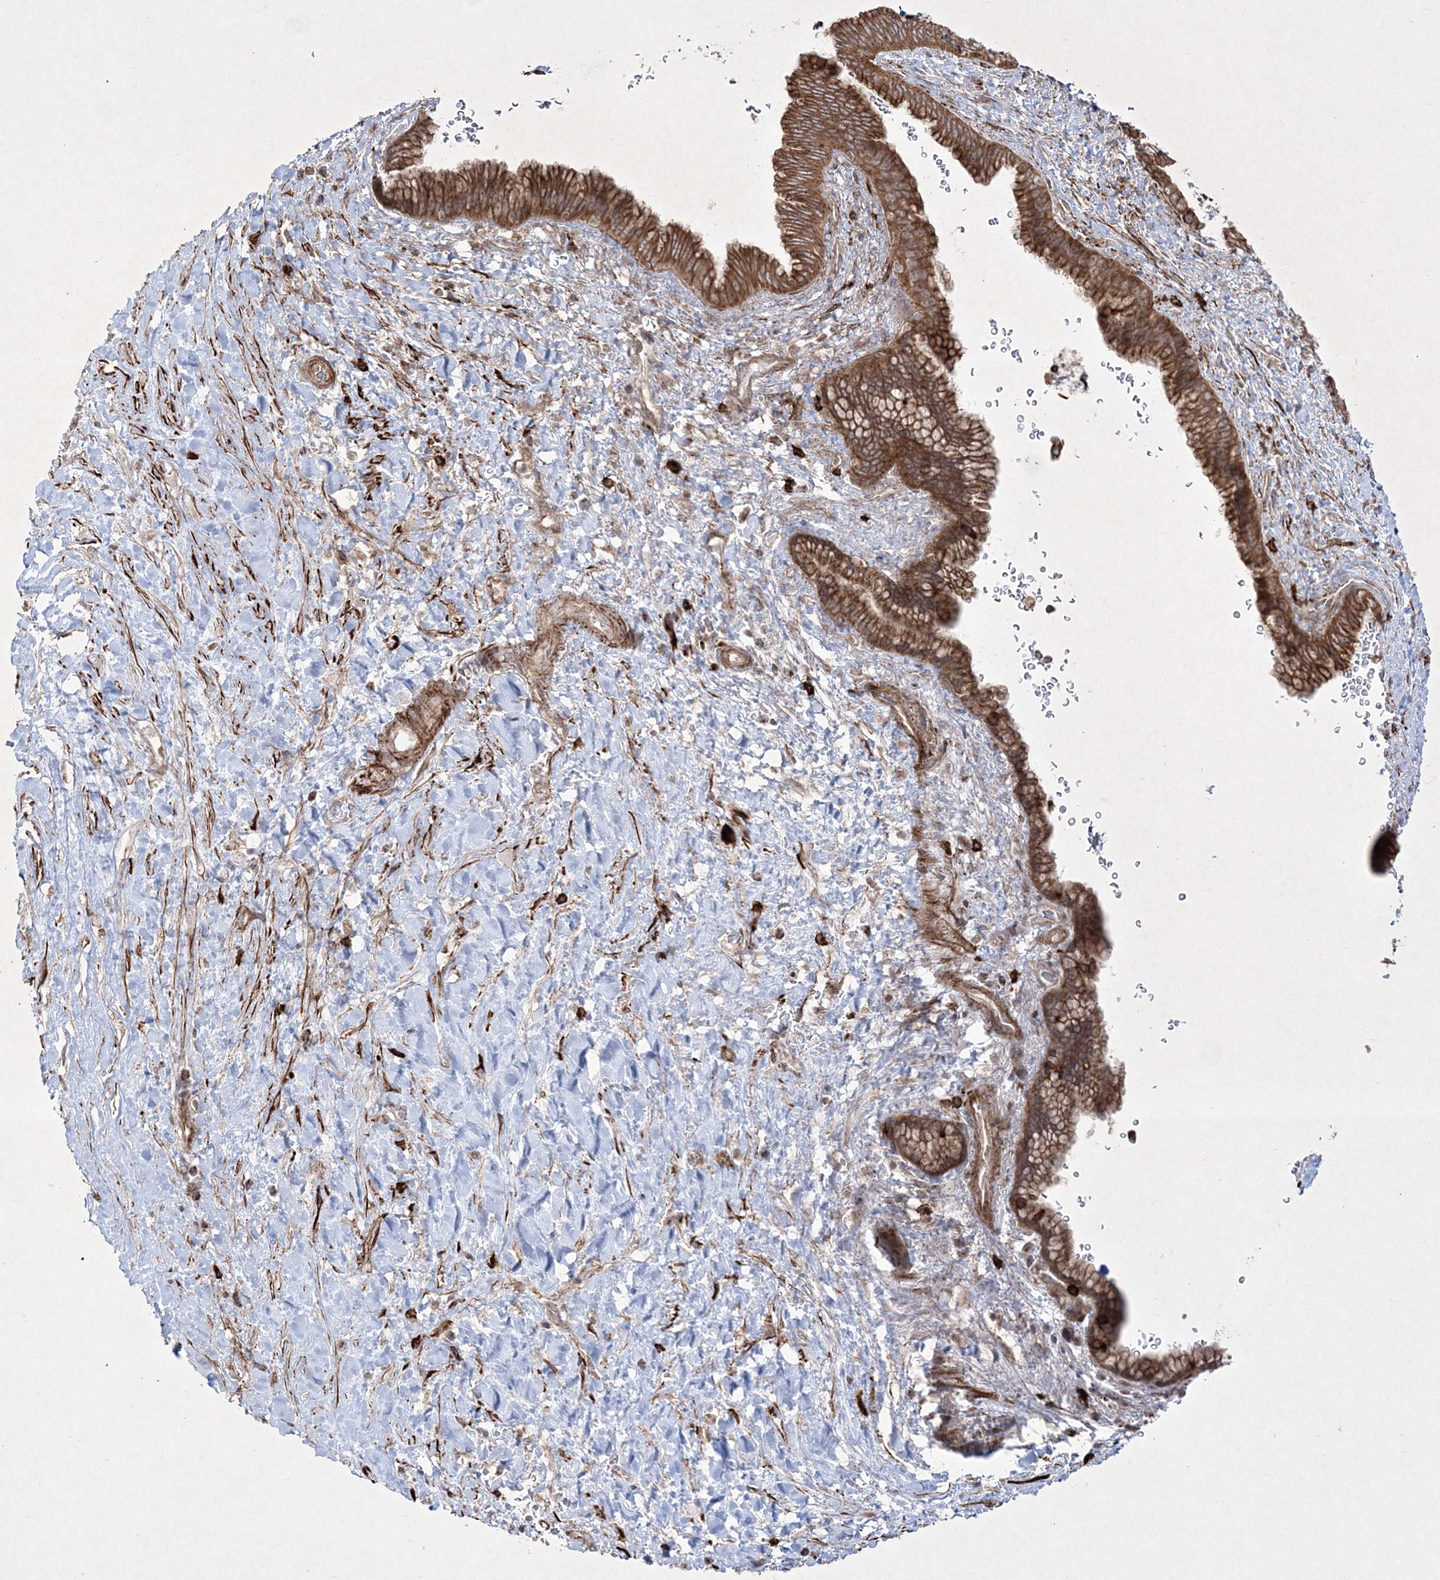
{"staining": {"intensity": "strong", "quantity": ">75%", "location": "cytoplasmic/membranous"}, "tissue": "pancreatic cancer", "cell_type": "Tumor cells", "image_type": "cancer", "snomed": [{"axis": "morphology", "description": "Adenocarcinoma, NOS"}, {"axis": "topography", "description": "Pancreas"}], "caption": "Protein expression by immunohistochemistry demonstrates strong cytoplasmic/membranous positivity in about >75% of tumor cells in pancreatic adenocarcinoma. (DAB (3,3'-diaminobenzidine) IHC, brown staining for protein, blue staining for nuclei).", "gene": "RICTOR", "patient": {"sex": "male", "age": 75}}